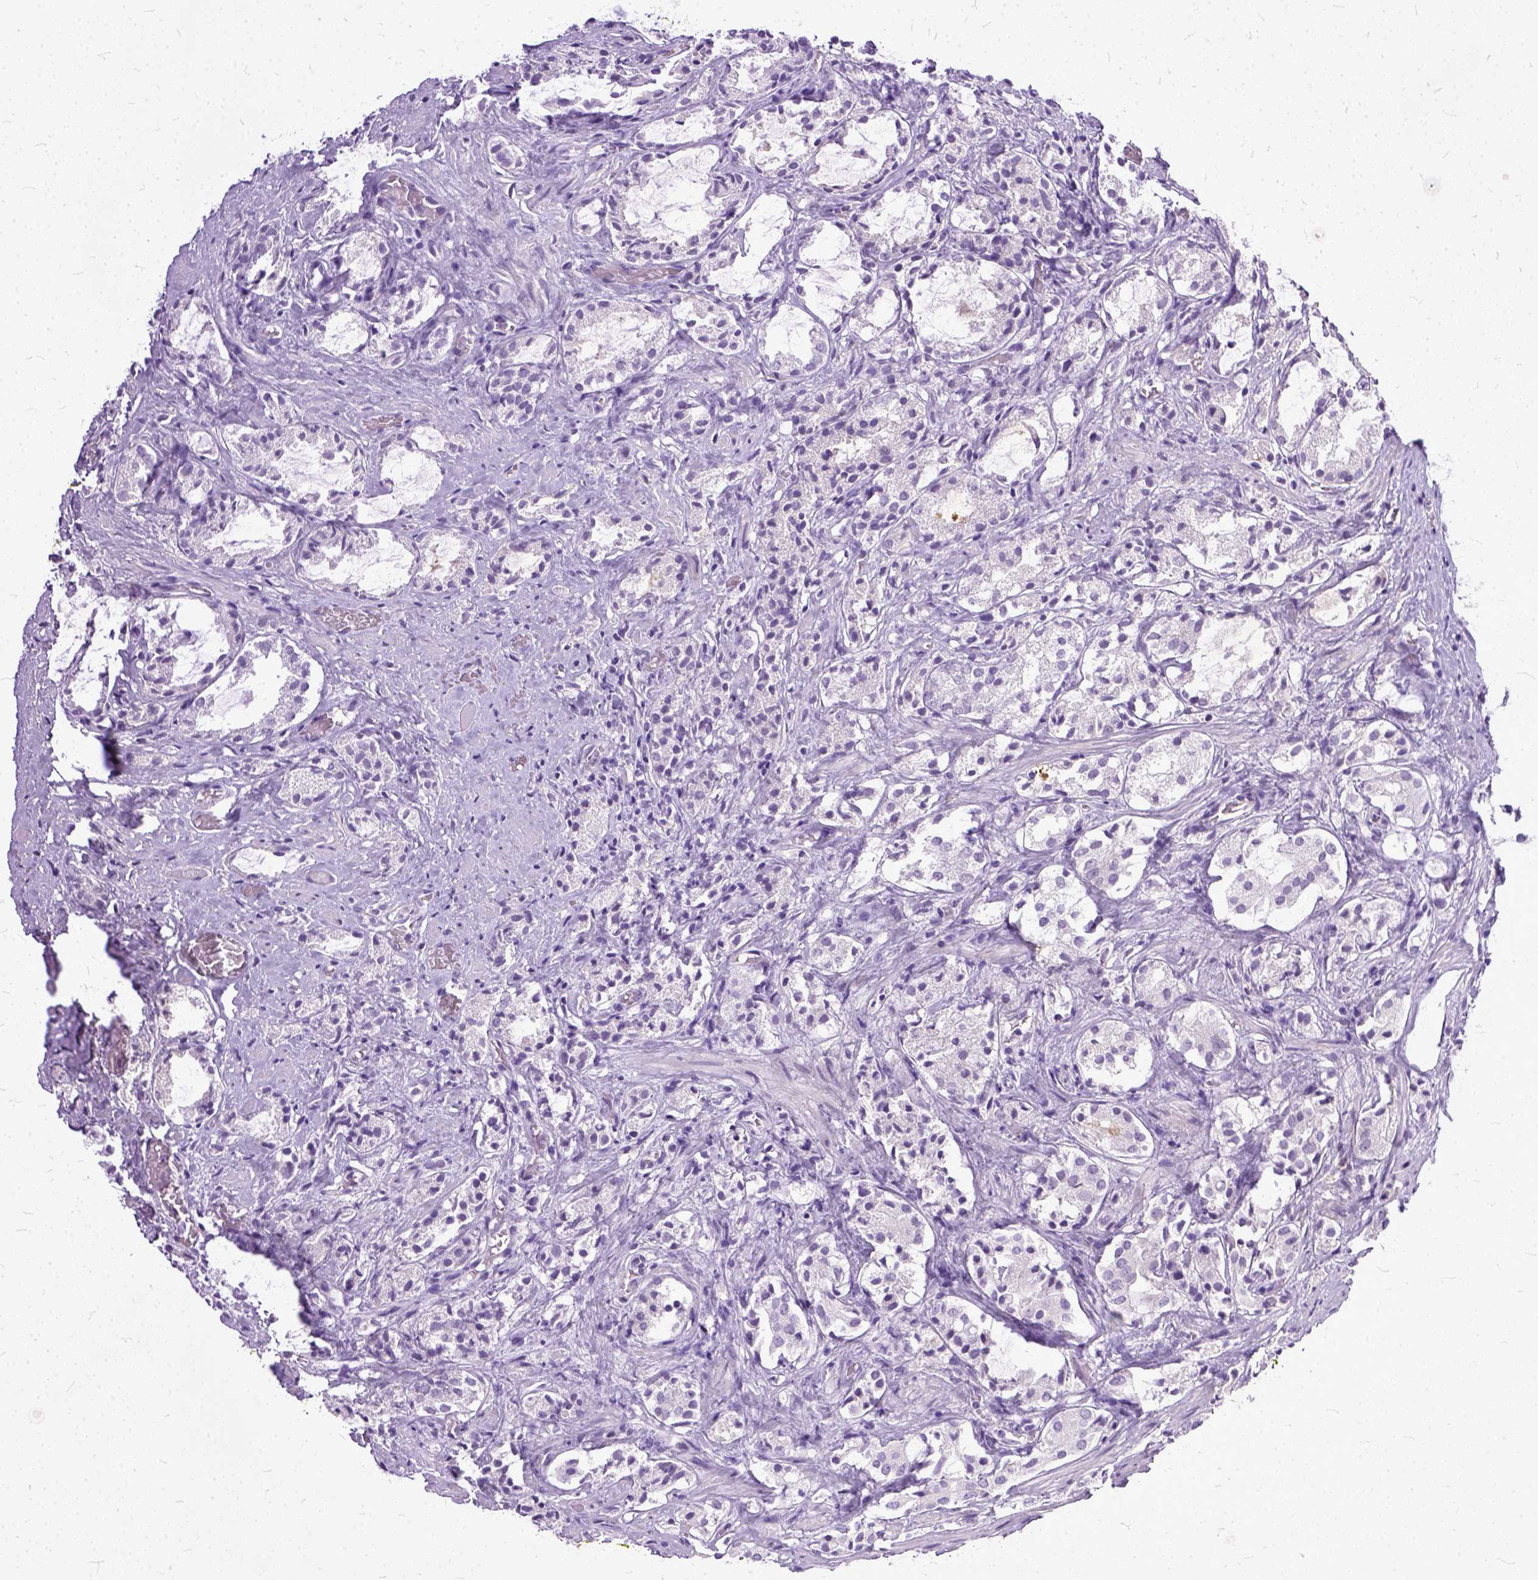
{"staining": {"intensity": "negative", "quantity": "none", "location": "none"}, "tissue": "prostate cancer", "cell_type": "Tumor cells", "image_type": "cancer", "snomed": [{"axis": "morphology", "description": "Adenocarcinoma, NOS"}, {"axis": "topography", "description": "Prostate"}], "caption": "The photomicrograph shows no significant expression in tumor cells of adenocarcinoma (prostate).", "gene": "TCEAL7", "patient": {"sex": "male", "age": 66}}